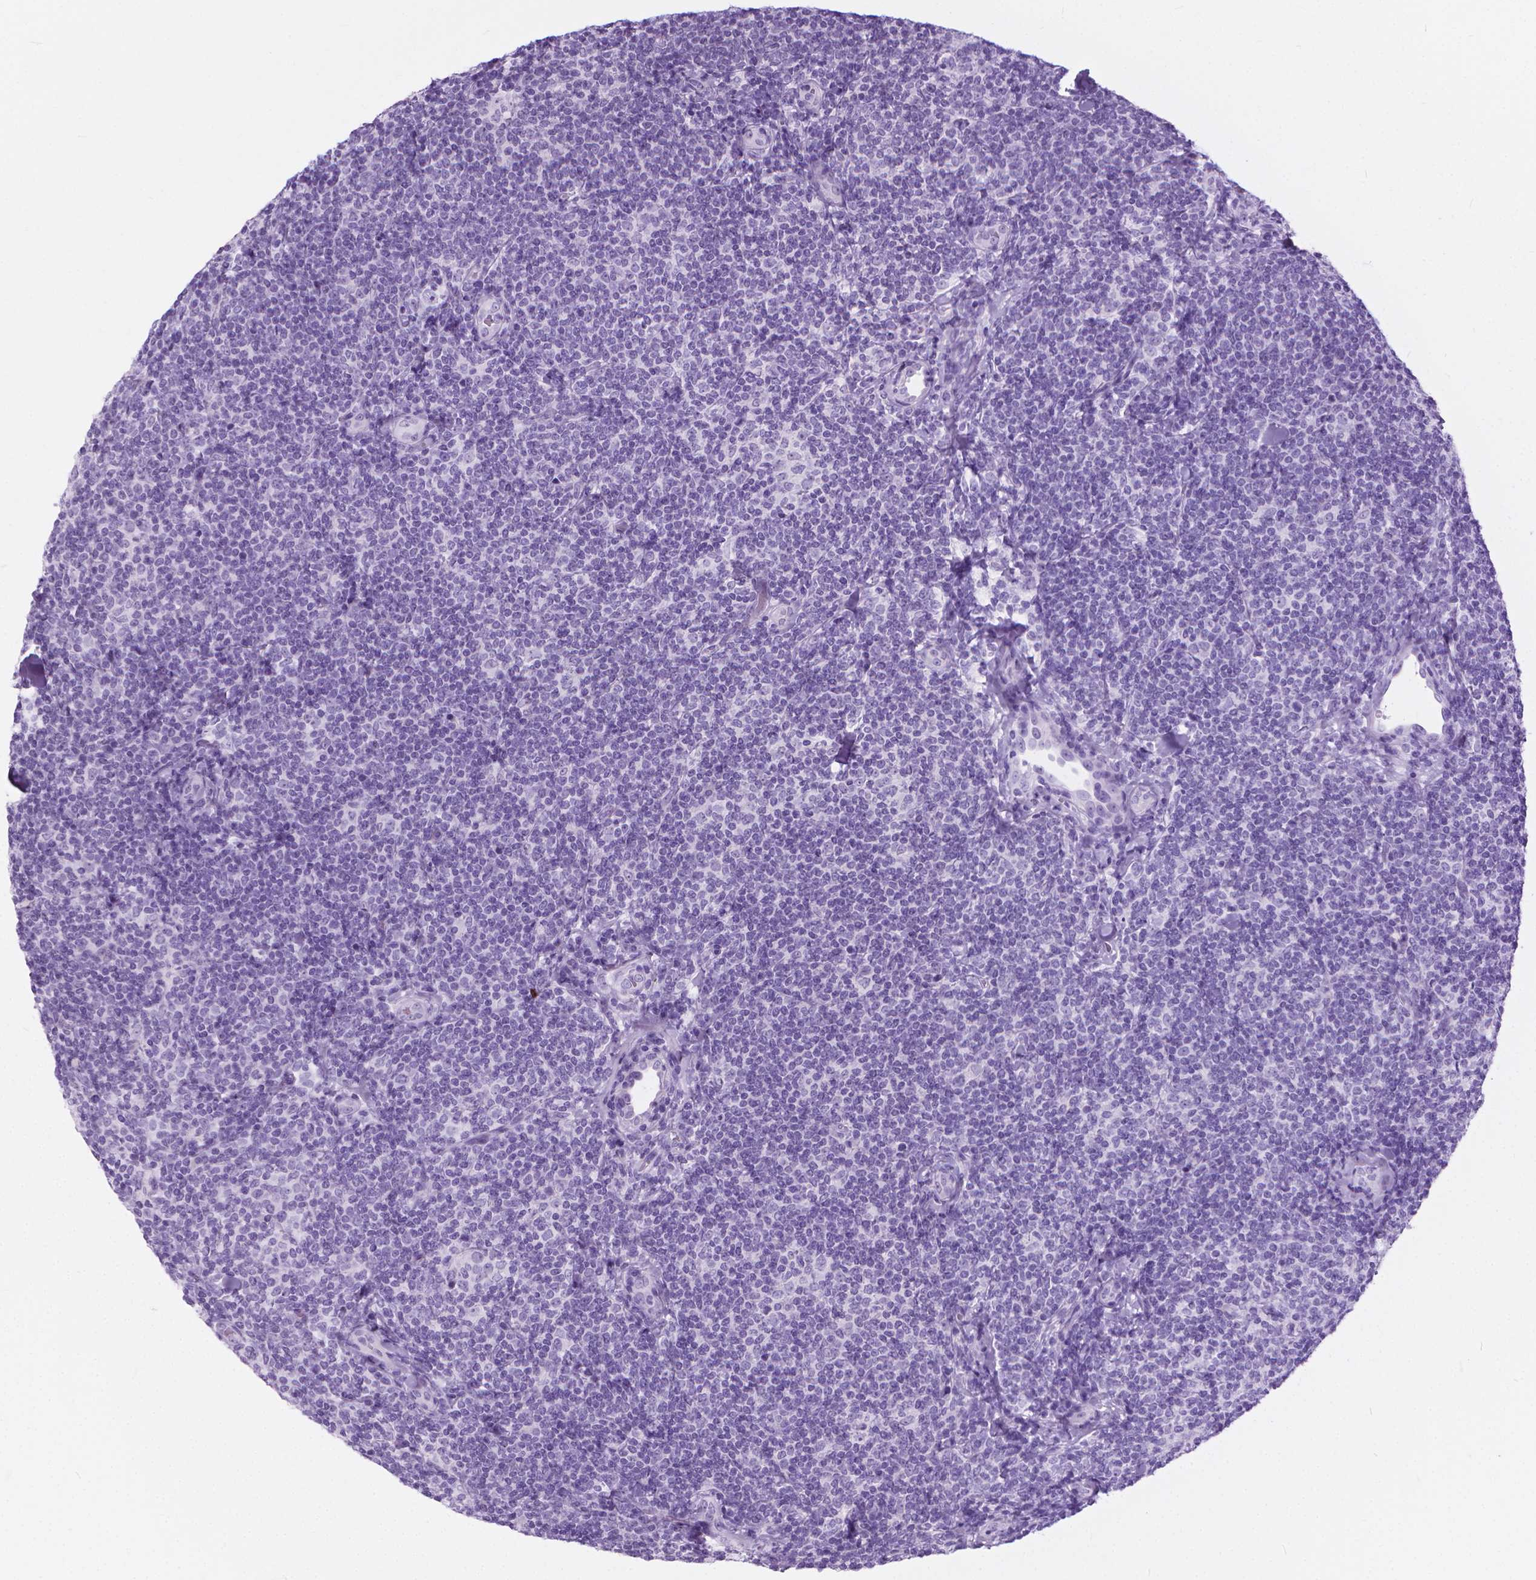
{"staining": {"intensity": "negative", "quantity": "none", "location": "none"}, "tissue": "lymphoma", "cell_type": "Tumor cells", "image_type": "cancer", "snomed": [{"axis": "morphology", "description": "Malignant lymphoma, non-Hodgkin's type, Low grade"}, {"axis": "topography", "description": "Lymph node"}], "caption": "DAB (3,3'-diaminobenzidine) immunohistochemical staining of lymphoma exhibits no significant staining in tumor cells.", "gene": "HTR2B", "patient": {"sex": "female", "age": 56}}